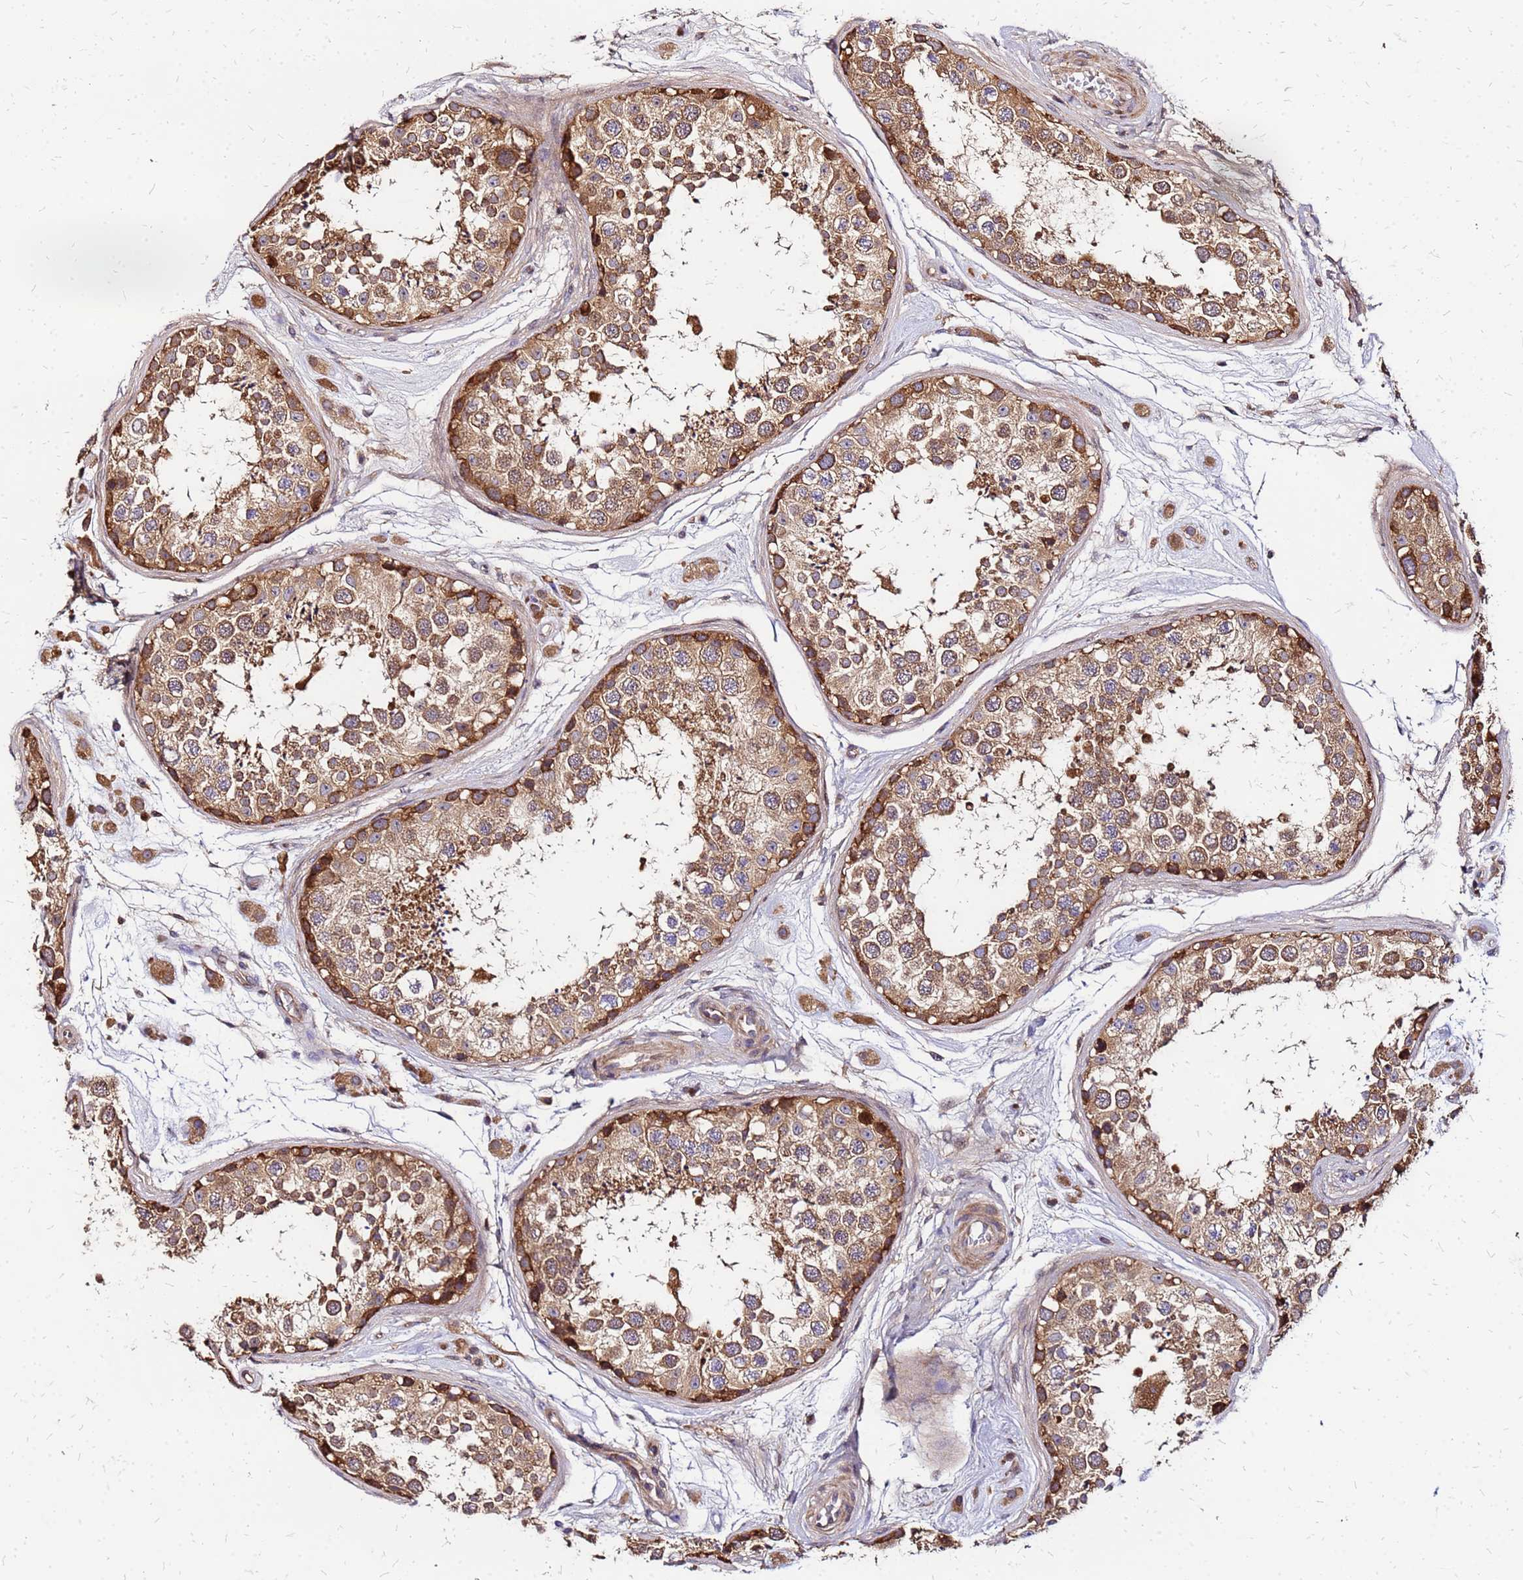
{"staining": {"intensity": "moderate", "quantity": ">75%", "location": "cytoplasmic/membranous"}, "tissue": "testis", "cell_type": "Cells in seminiferous ducts", "image_type": "normal", "snomed": [{"axis": "morphology", "description": "Normal tissue, NOS"}, {"axis": "topography", "description": "Testis"}], "caption": "Immunohistochemical staining of benign human testis displays >75% levels of moderate cytoplasmic/membranous protein expression in about >75% of cells in seminiferous ducts. (Stains: DAB (3,3'-diaminobenzidine) in brown, nuclei in blue, Microscopy: brightfield microscopy at high magnification).", "gene": "CYBC1", "patient": {"sex": "male", "age": 25}}